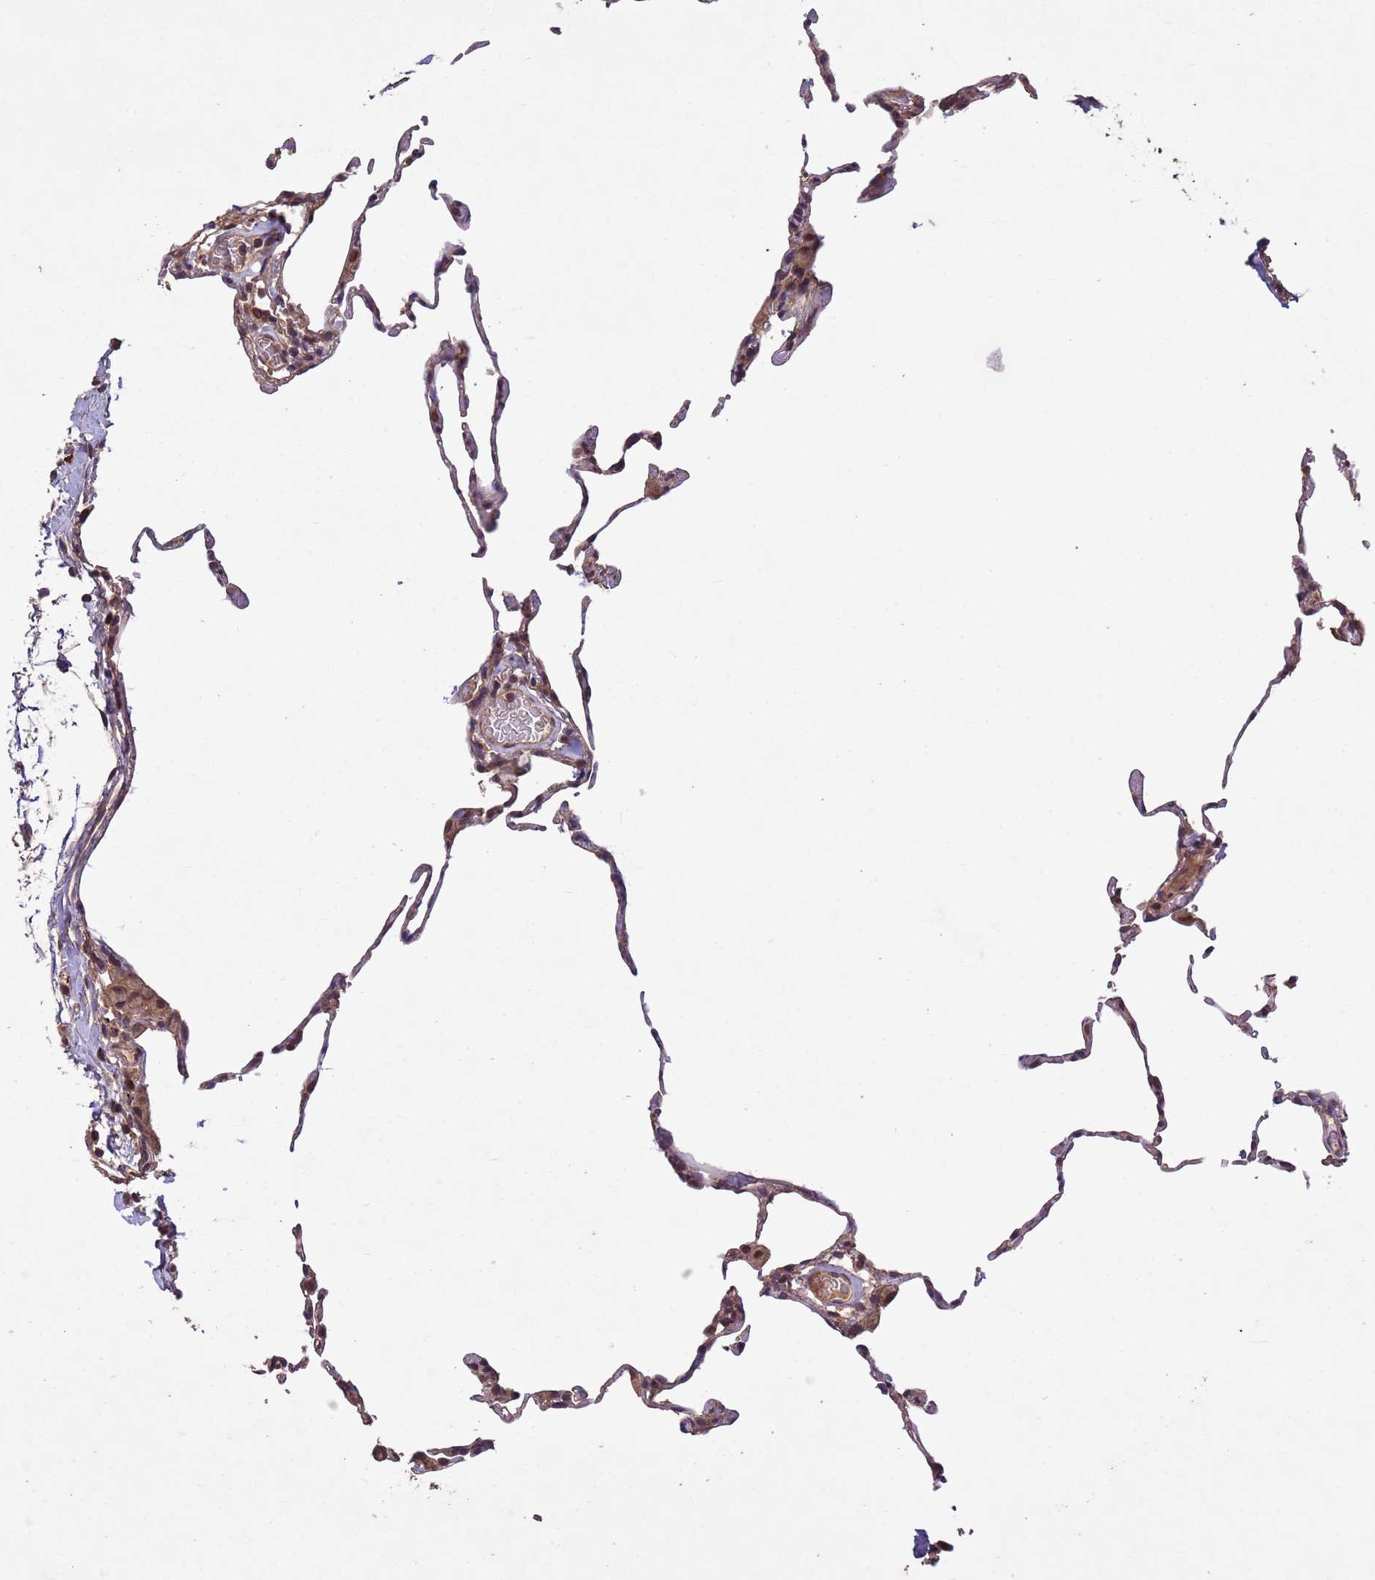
{"staining": {"intensity": "moderate", "quantity": "25%-75%", "location": "cytoplasmic/membranous"}, "tissue": "lung", "cell_type": "Alveolar cells", "image_type": "normal", "snomed": [{"axis": "morphology", "description": "Normal tissue, NOS"}, {"axis": "topography", "description": "Lung"}], "caption": "A medium amount of moderate cytoplasmic/membranous expression is present in about 25%-75% of alveolar cells in normal lung.", "gene": "FASTKD1", "patient": {"sex": "female", "age": 57}}